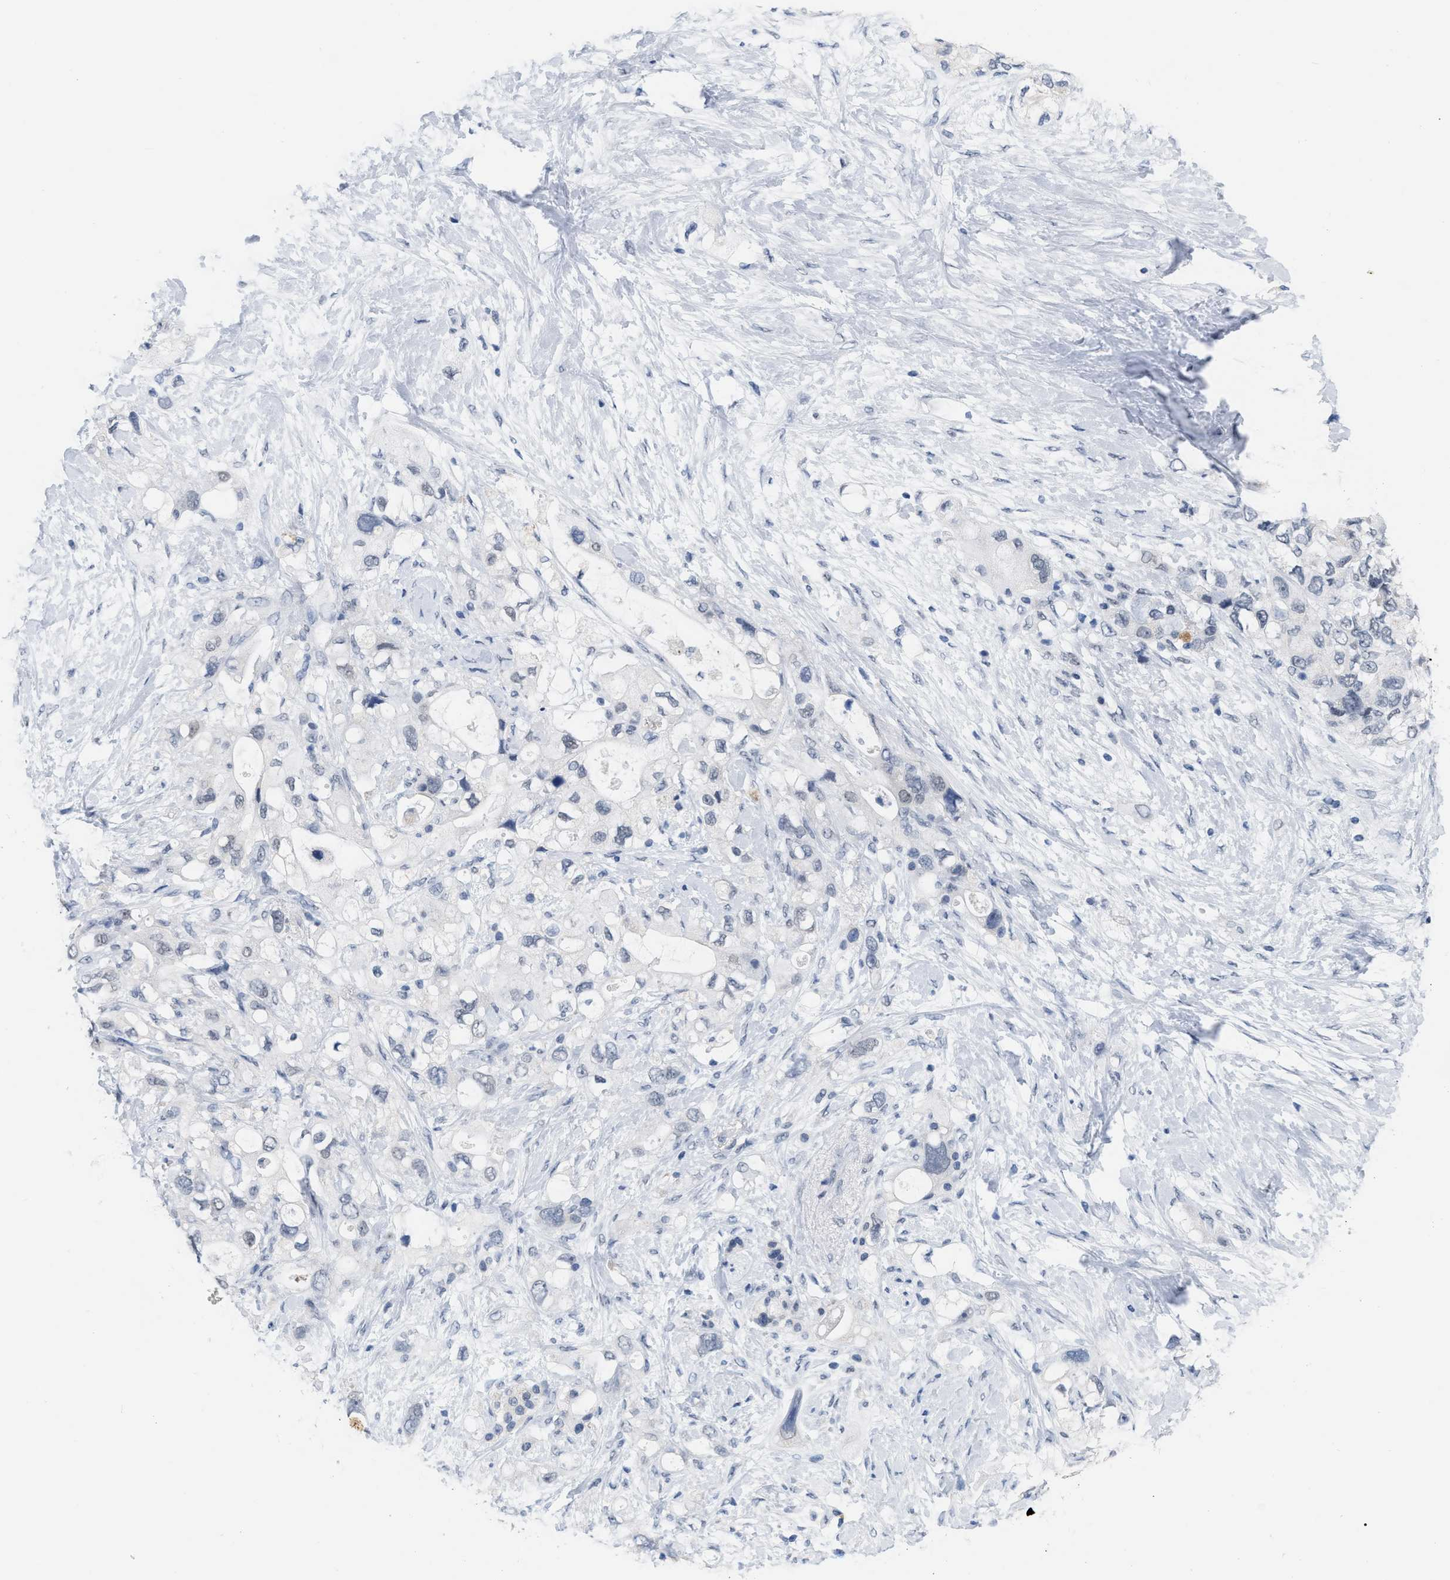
{"staining": {"intensity": "negative", "quantity": "none", "location": "none"}, "tissue": "pancreatic cancer", "cell_type": "Tumor cells", "image_type": "cancer", "snomed": [{"axis": "morphology", "description": "Adenocarcinoma, NOS"}, {"axis": "topography", "description": "Pancreas"}], "caption": "Pancreatic adenocarcinoma was stained to show a protein in brown. There is no significant positivity in tumor cells.", "gene": "XIRP1", "patient": {"sex": "female", "age": 56}}